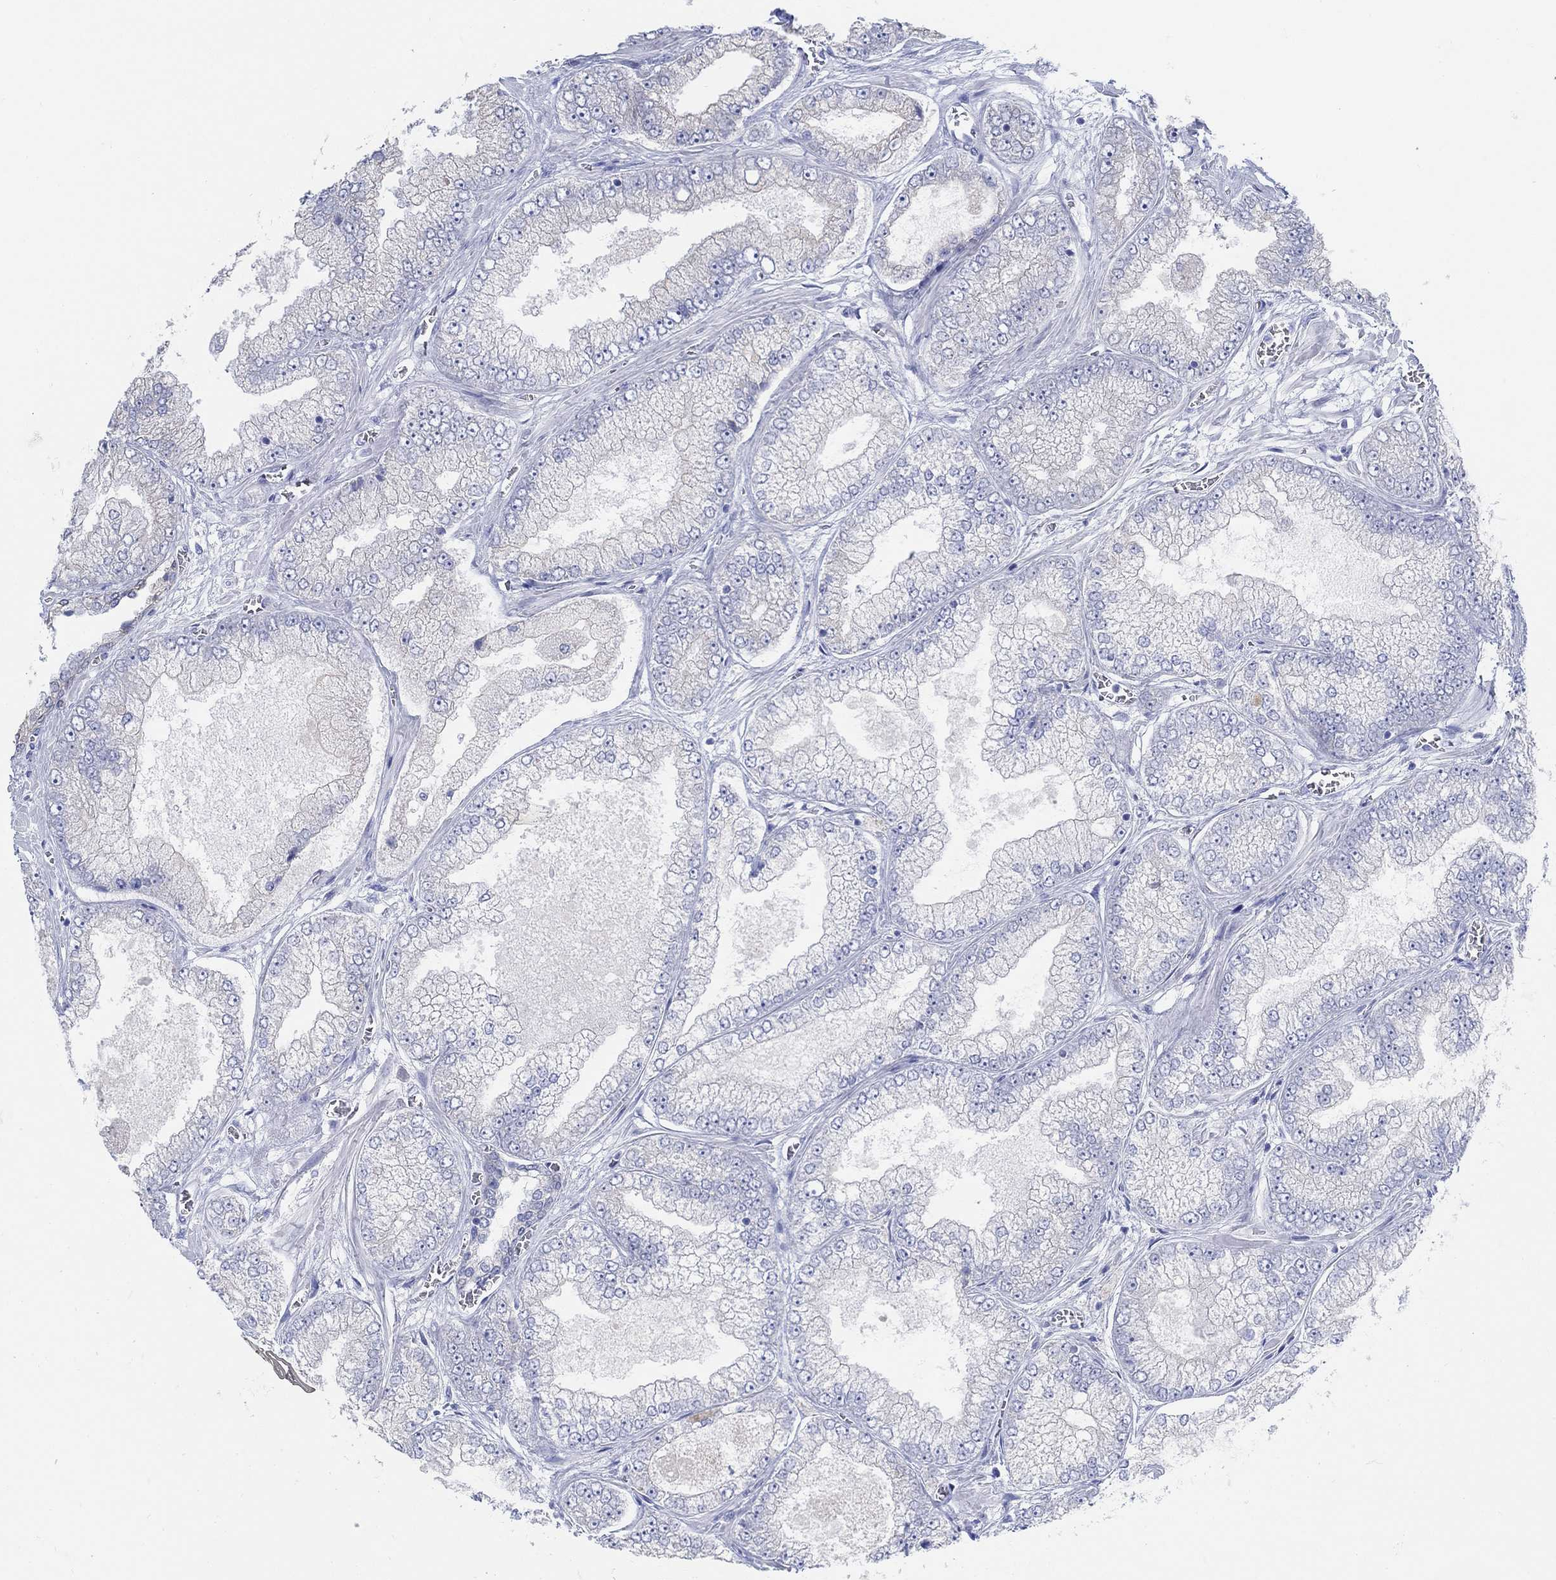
{"staining": {"intensity": "weak", "quantity": "<25%", "location": "cytoplasmic/membranous"}, "tissue": "prostate cancer", "cell_type": "Tumor cells", "image_type": "cancer", "snomed": [{"axis": "morphology", "description": "Adenocarcinoma, Low grade"}, {"axis": "topography", "description": "Prostate"}], "caption": "DAB (3,3'-diaminobenzidine) immunohistochemical staining of human adenocarcinoma (low-grade) (prostate) shows no significant staining in tumor cells.", "gene": "AK8", "patient": {"sex": "male", "age": 57}}